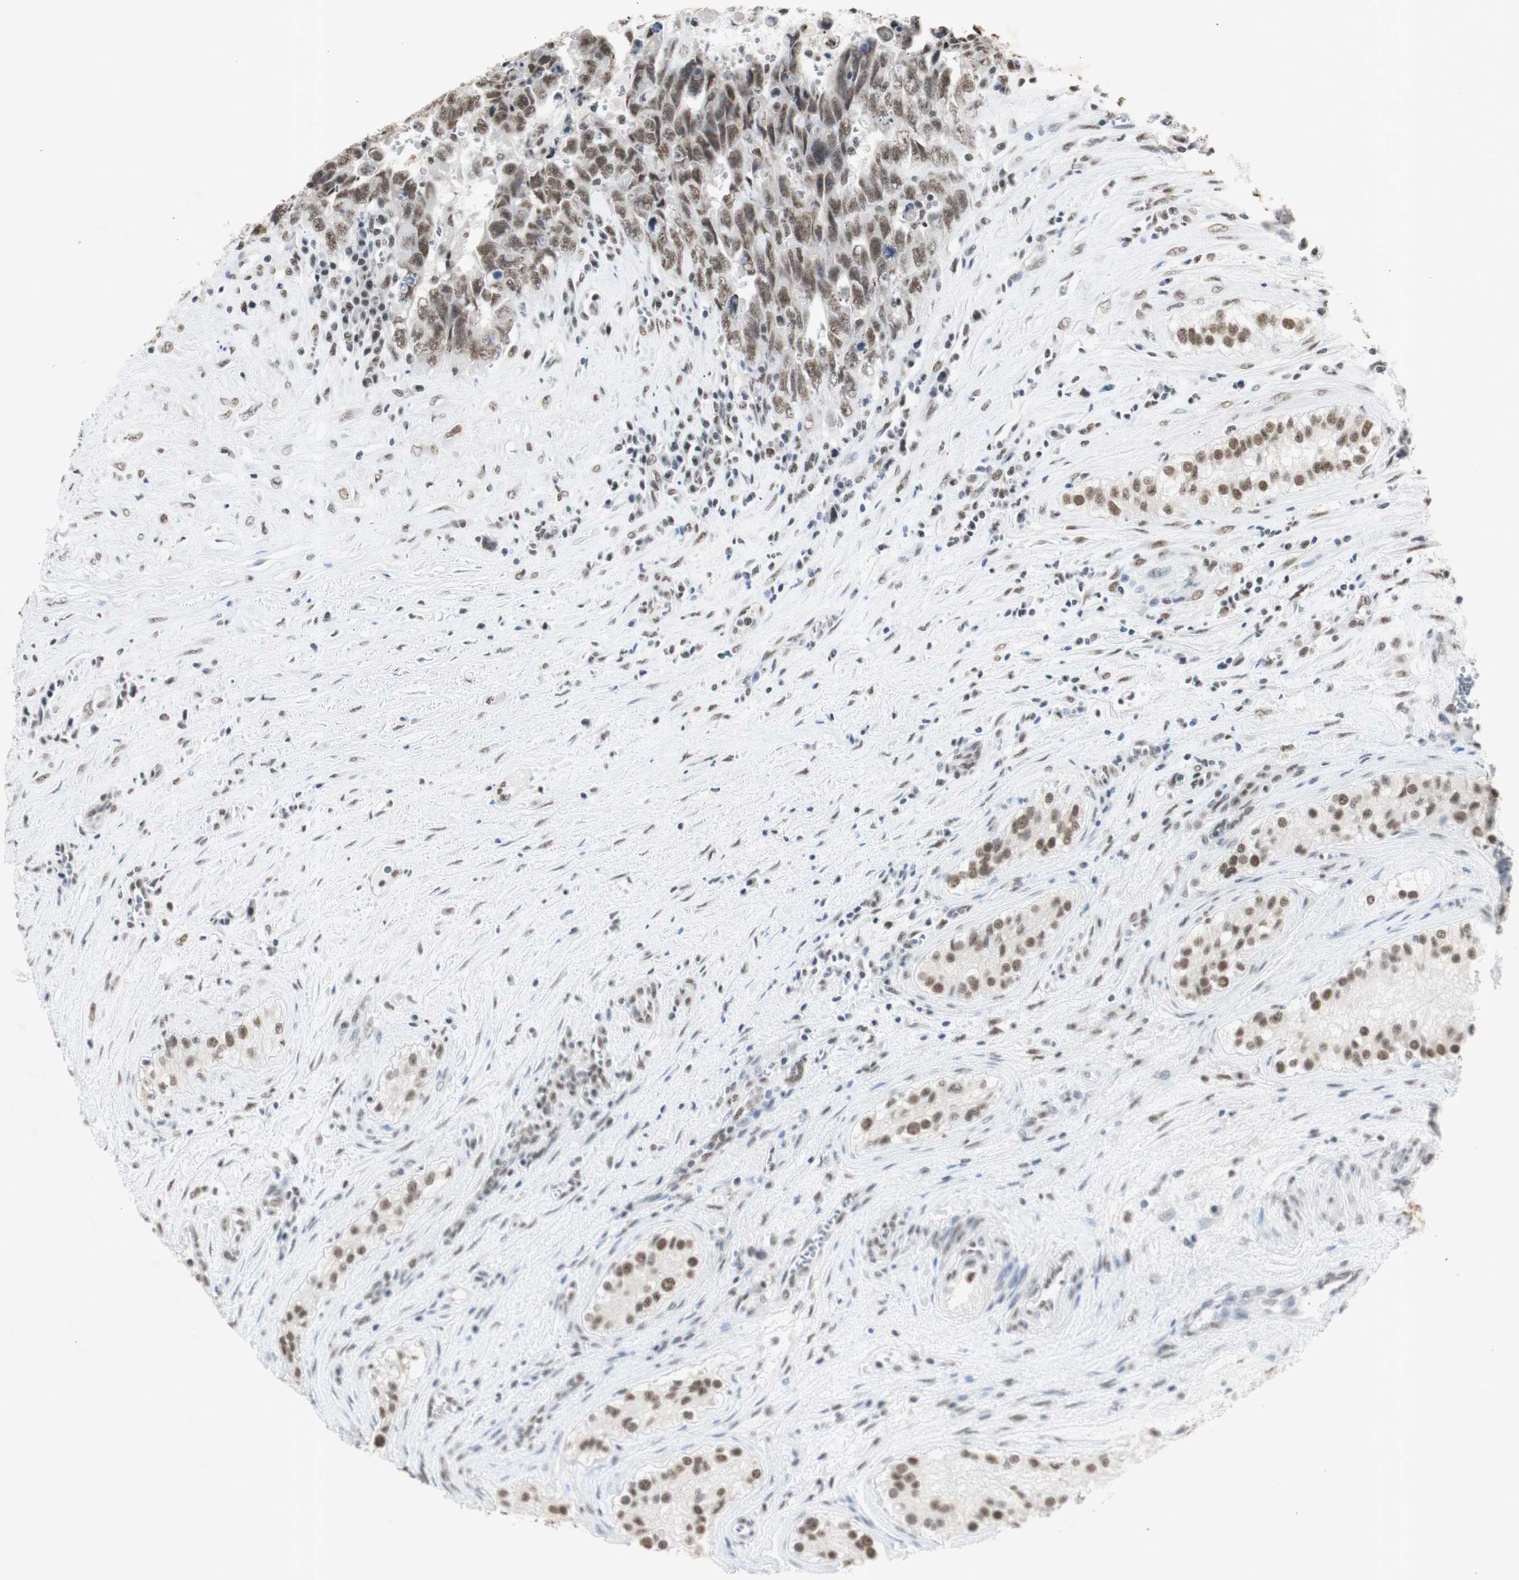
{"staining": {"intensity": "moderate", "quantity": ">75%", "location": "nuclear"}, "tissue": "testis cancer", "cell_type": "Tumor cells", "image_type": "cancer", "snomed": [{"axis": "morphology", "description": "Carcinoma, Embryonal, NOS"}, {"axis": "topography", "description": "Testis"}], "caption": "Immunohistochemical staining of human testis cancer (embryonal carcinoma) demonstrates moderate nuclear protein expression in approximately >75% of tumor cells.", "gene": "SNRPB", "patient": {"sex": "male", "age": 28}}